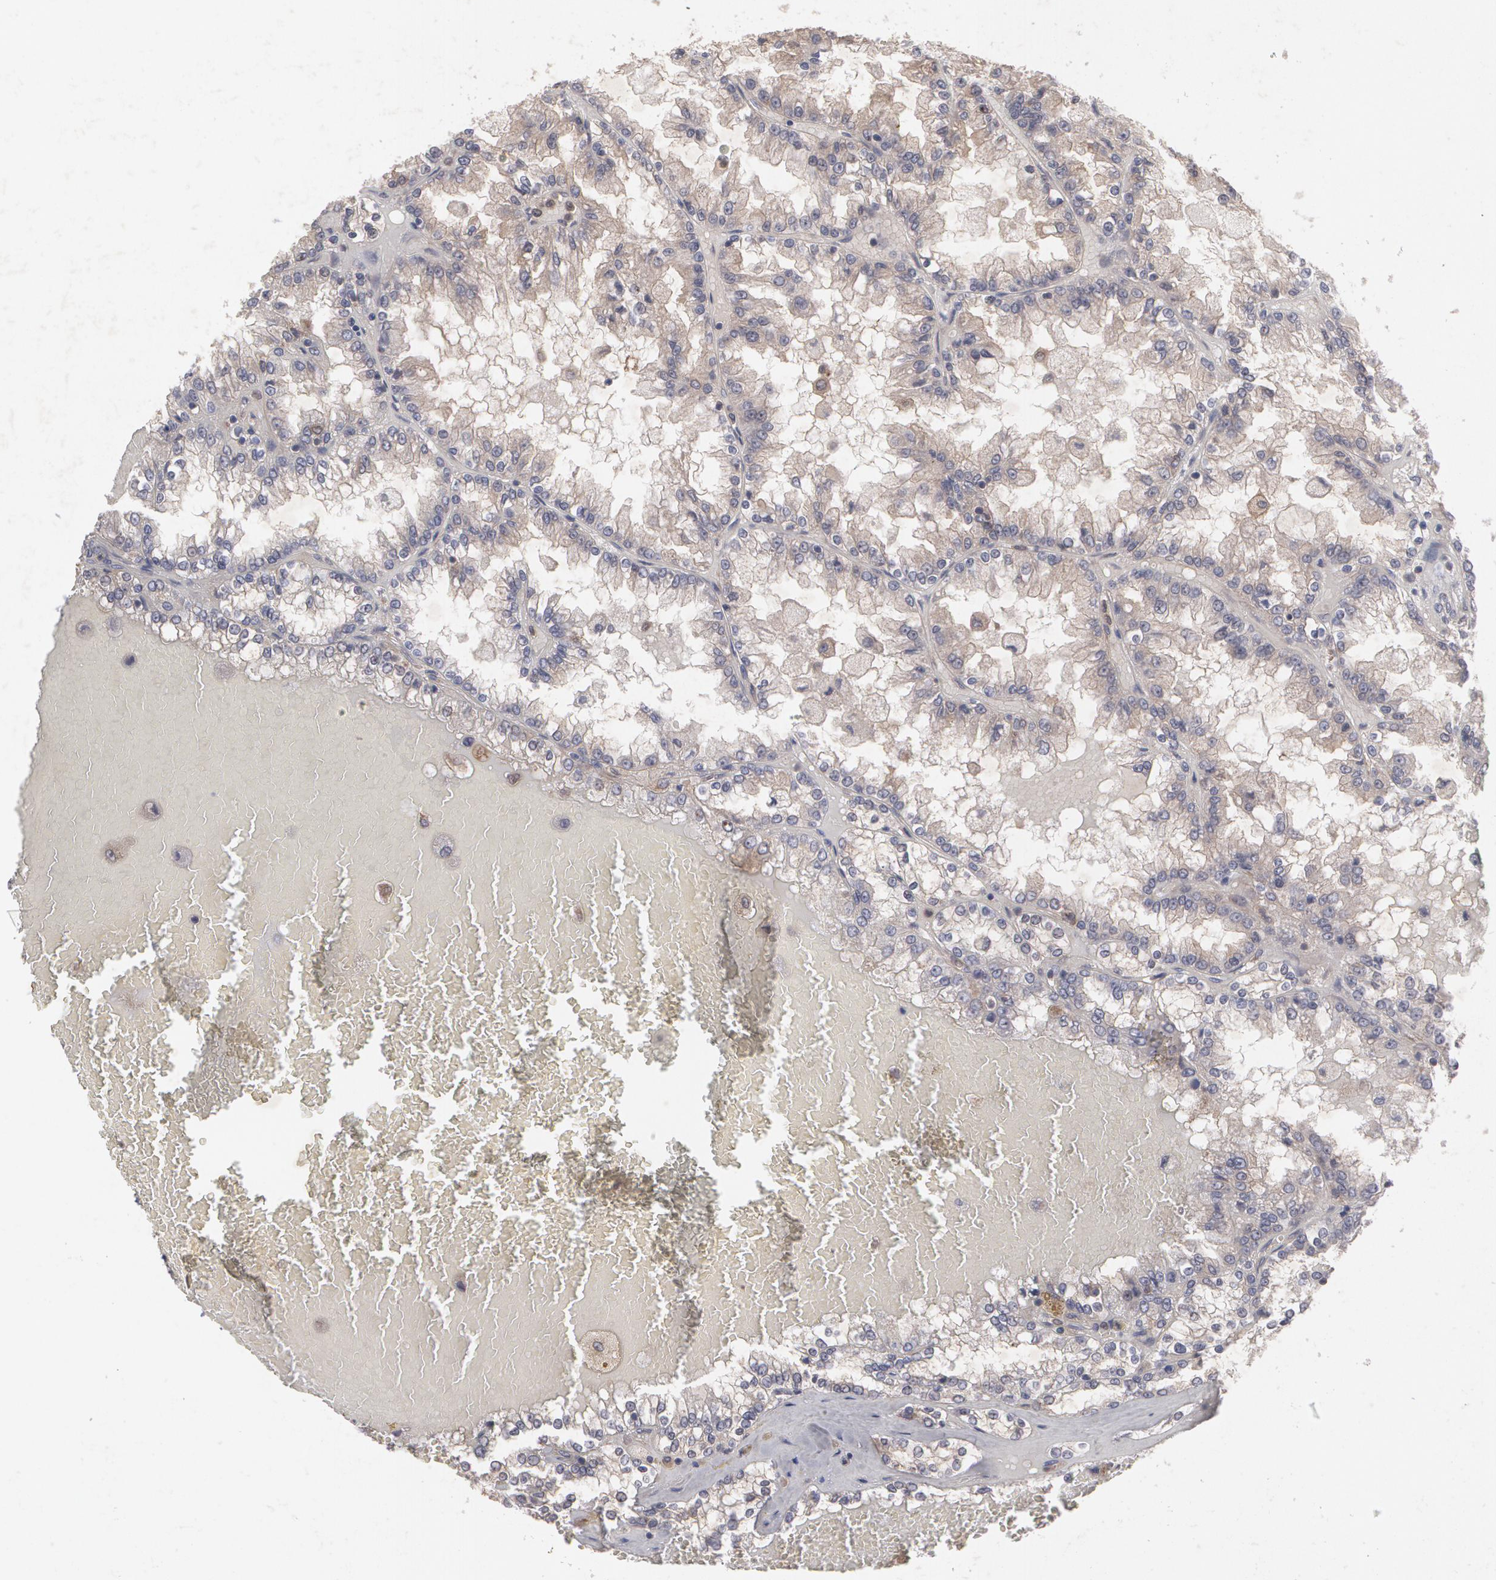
{"staining": {"intensity": "weak", "quantity": ">75%", "location": "cytoplasmic/membranous"}, "tissue": "renal cancer", "cell_type": "Tumor cells", "image_type": "cancer", "snomed": [{"axis": "morphology", "description": "Adenocarcinoma, NOS"}, {"axis": "topography", "description": "Kidney"}], "caption": "A photomicrograph of renal cancer (adenocarcinoma) stained for a protein shows weak cytoplasmic/membranous brown staining in tumor cells.", "gene": "HTT", "patient": {"sex": "female", "age": 56}}